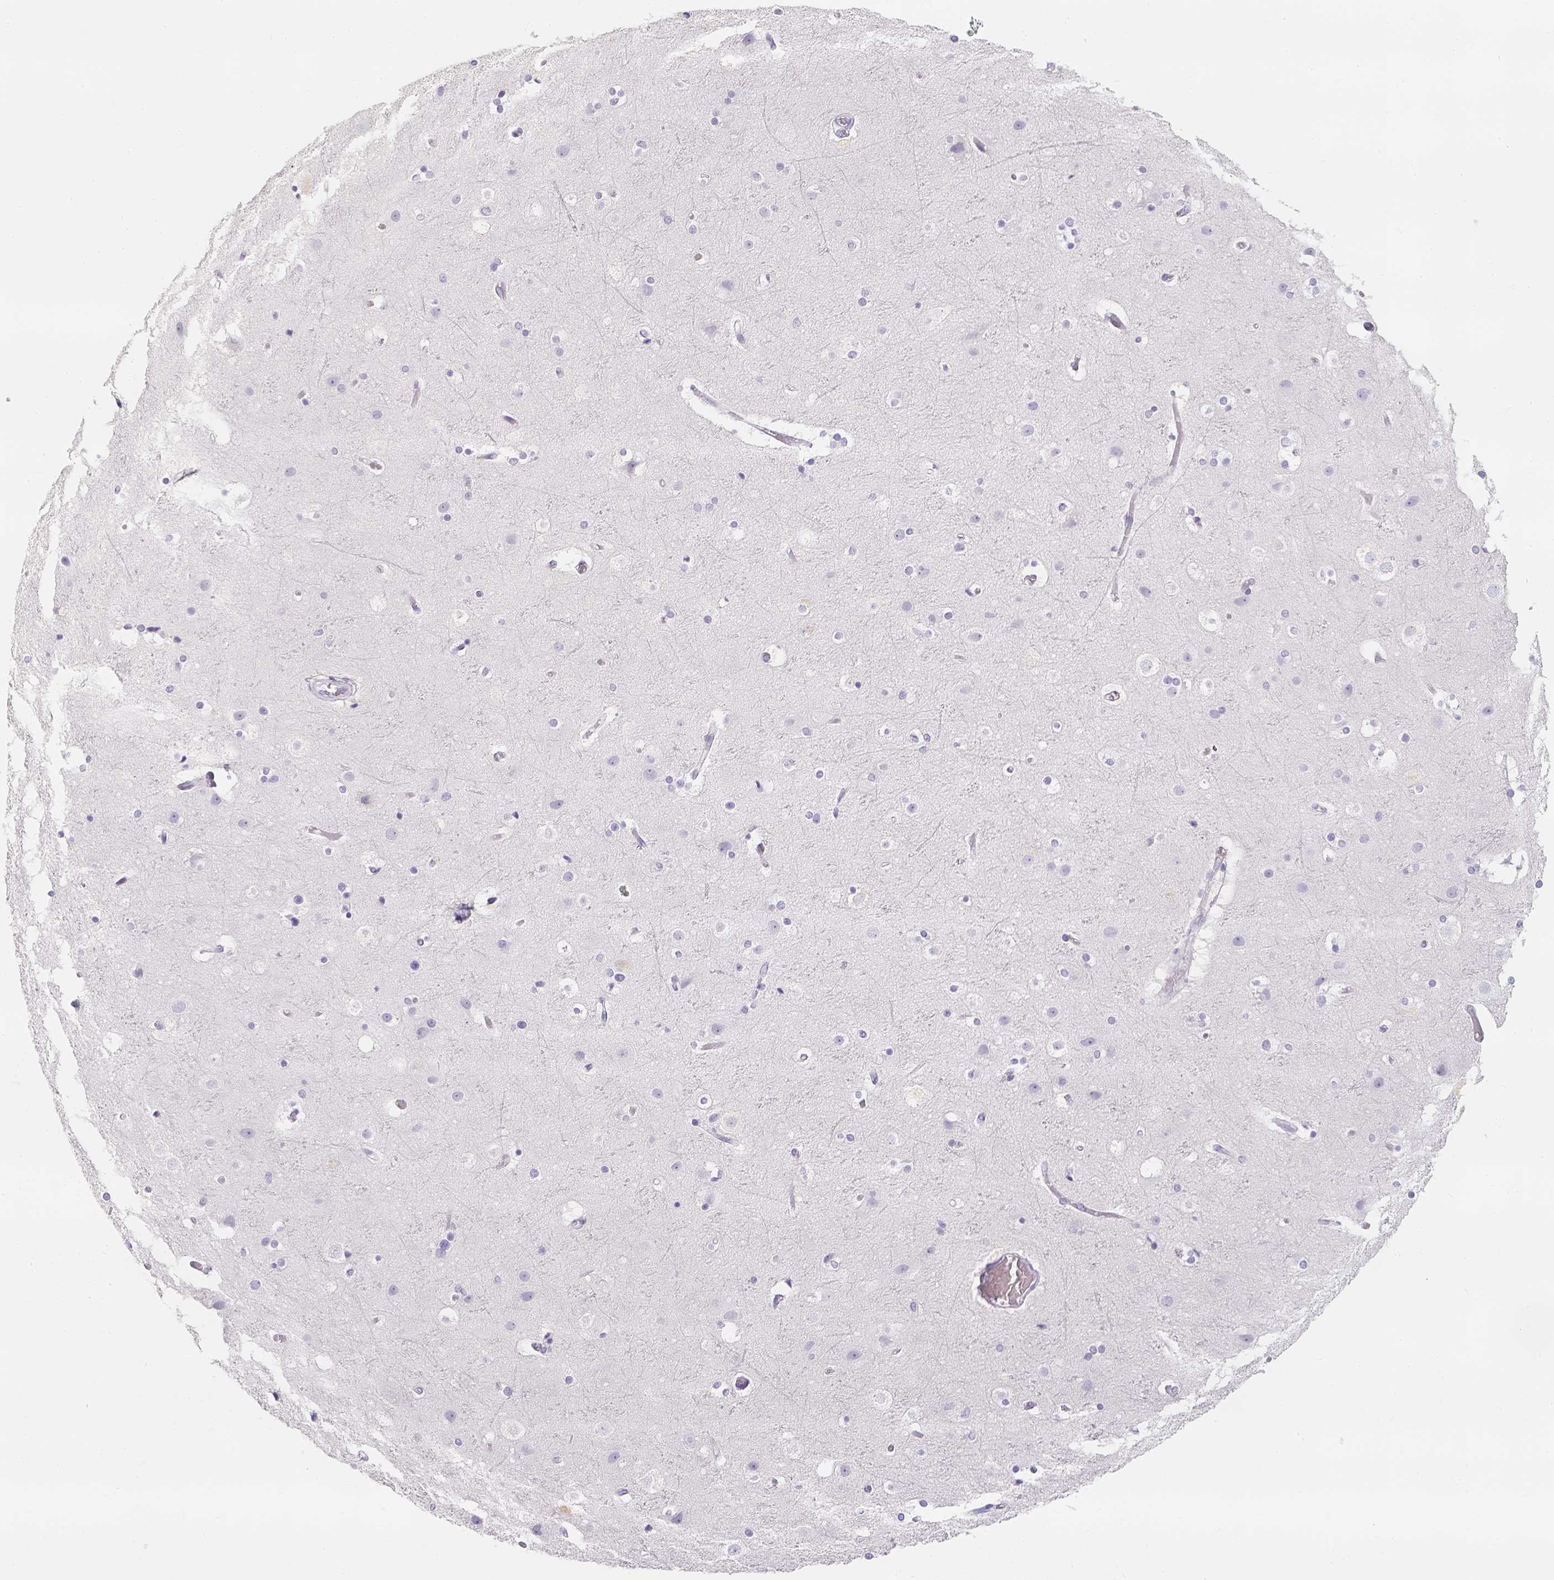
{"staining": {"intensity": "negative", "quantity": "none", "location": "none"}, "tissue": "cerebral cortex", "cell_type": "Endothelial cells", "image_type": "normal", "snomed": [{"axis": "morphology", "description": "Normal tissue, NOS"}, {"axis": "topography", "description": "Cerebral cortex"}], "caption": "IHC micrograph of unremarkable cerebral cortex: human cerebral cortex stained with DAB (3,3'-diaminobenzidine) exhibits no significant protein expression in endothelial cells. Brightfield microscopy of immunohistochemistry (IHC) stained with DAB (3,3'-diaminobenzidine) (brown) and hematoxylin (blue), captured at high magnification.", "gene": "SLC18A1", "patient": {"sex": "female", "age": 52}}